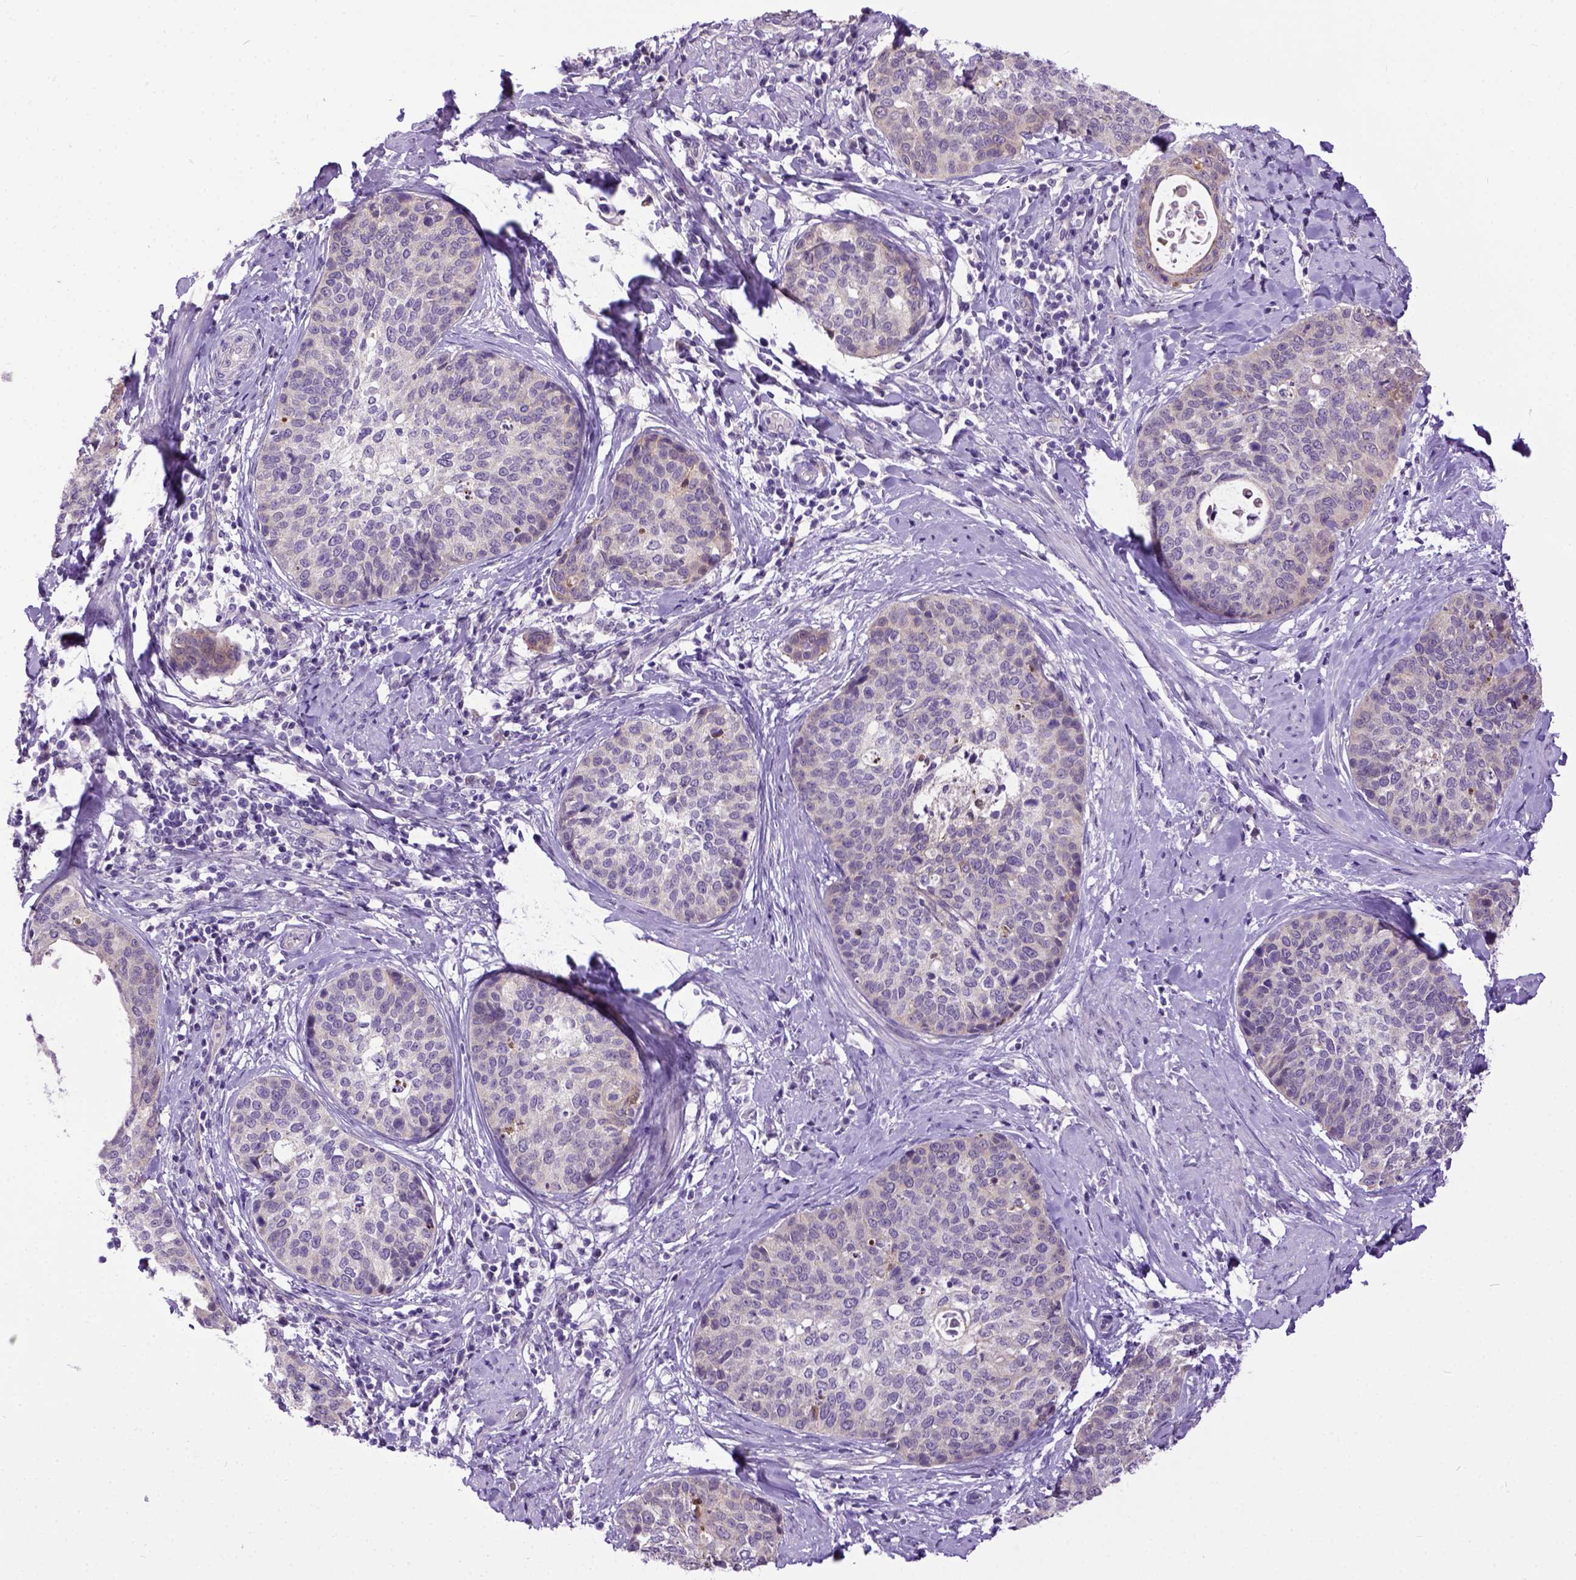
{"staining": {"intensity": "weak", "quantity": "25%-75%", "location": "cytoplasmic/membranous"}, "tissue": "cervical cancer", "cell_type": "Tumor cells", "image_type": "cancer", "snomed": [{"axis": "morphology", "description": "Squamous cell carcinoma, NOS"}, {"axis": "topography", "description": "Cervix"}], "caption": "Tumor cells display weak cytoplasmic/membranous positivity in about 25%-75% of cells in cervical cancer (squamous cell carcinoma).", "gene": "NEK5", "patient": {"sex": "female", "age": 69}}